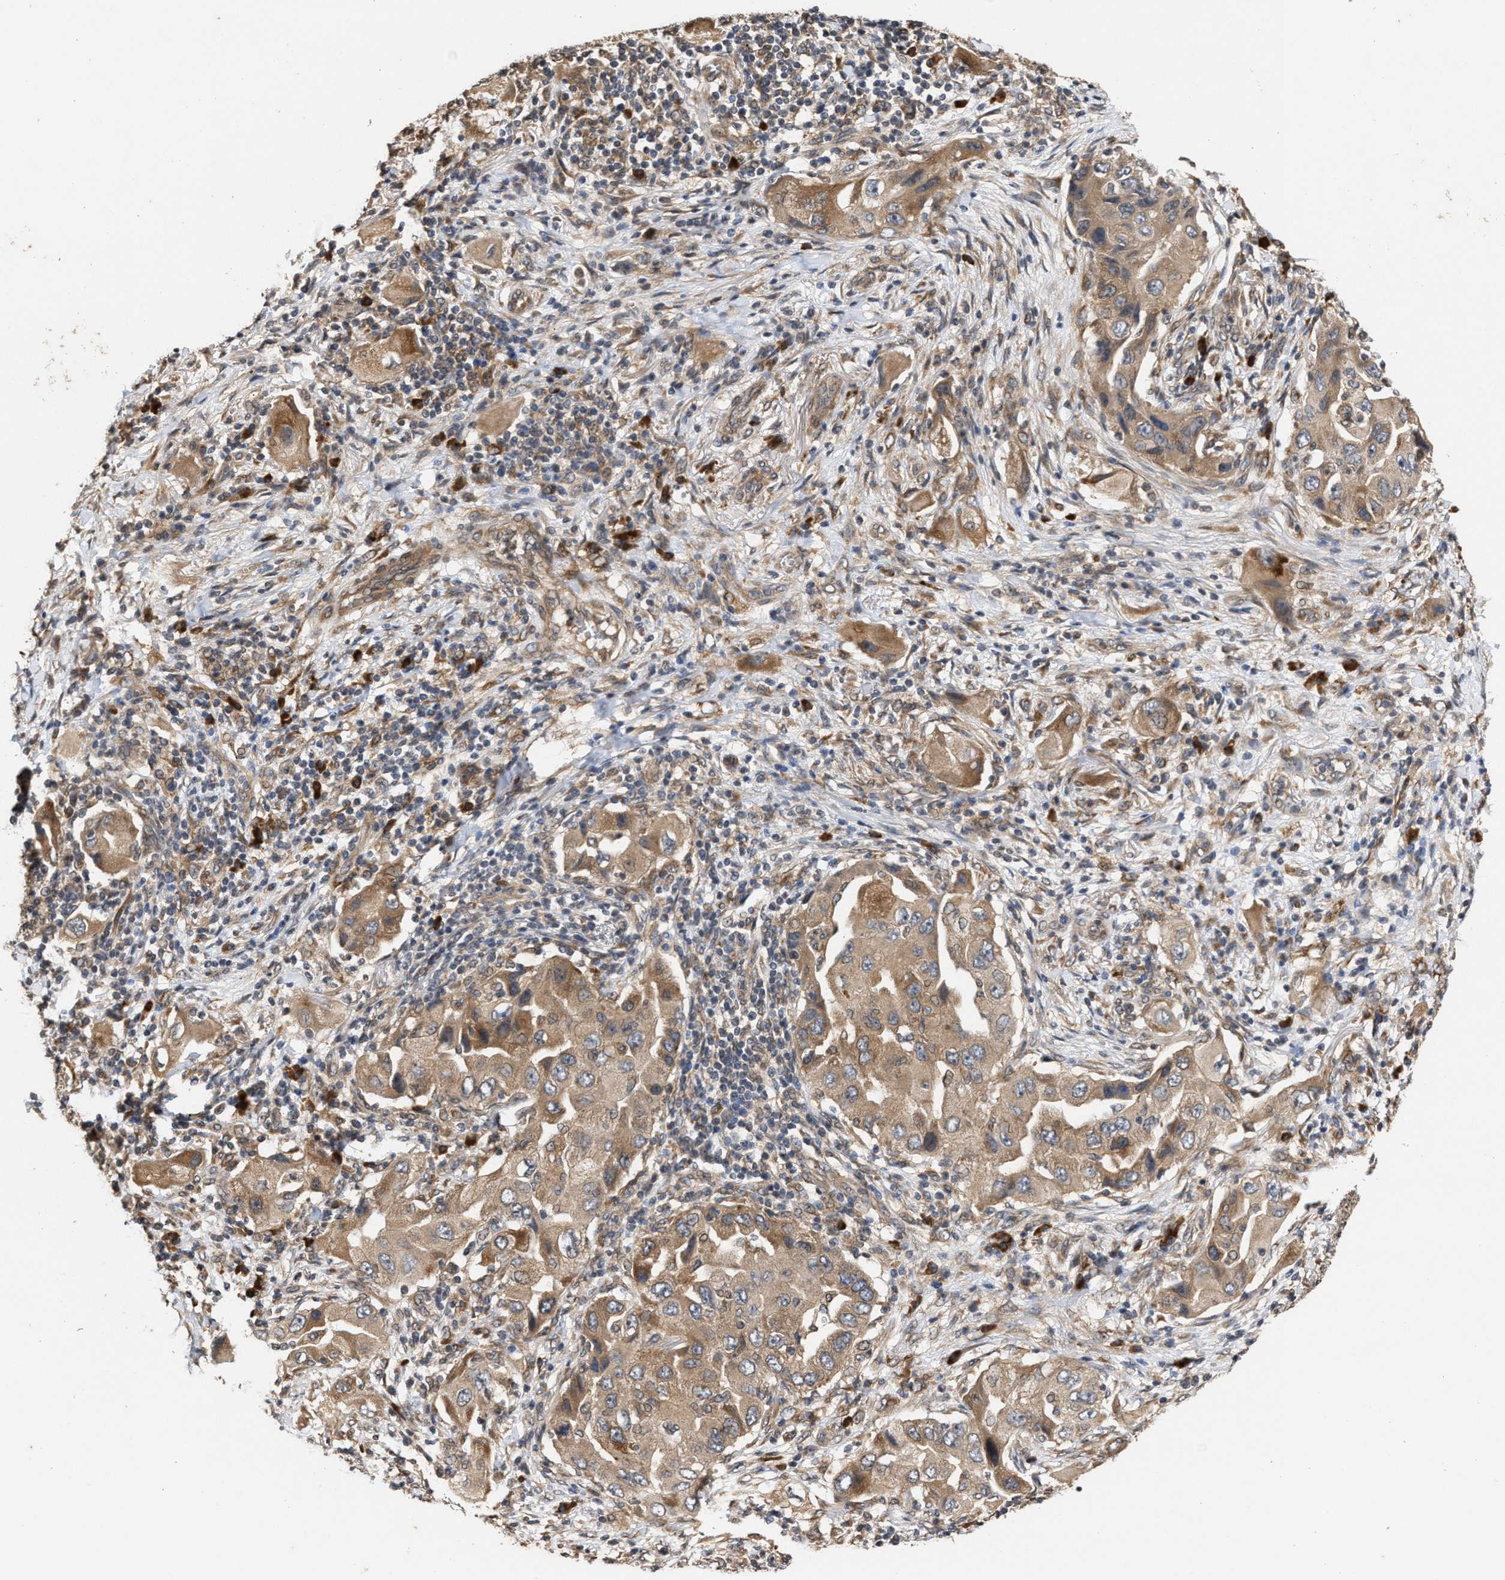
{"staining": {"intensity": "moderate", "quantity": ">75%", "location": "cytoplasmic/membranous"}, "tissue": "lung cancer", "cell_type": "Tumor cells", "image_type": "cancer", "snomed": [{"axis": "morphology", "description": "Adenocarcinoma, NOS"}, {"axis": "topography", "description": "Lung"}], "caption": "Protein expression analysis of lung adenocarcinoma reveals moderate cytoplasmic/membranous expression in approximately >75% of tumor cells.", "gene": "SAR1A", "patient": {"sex": "female", "age": 65}}